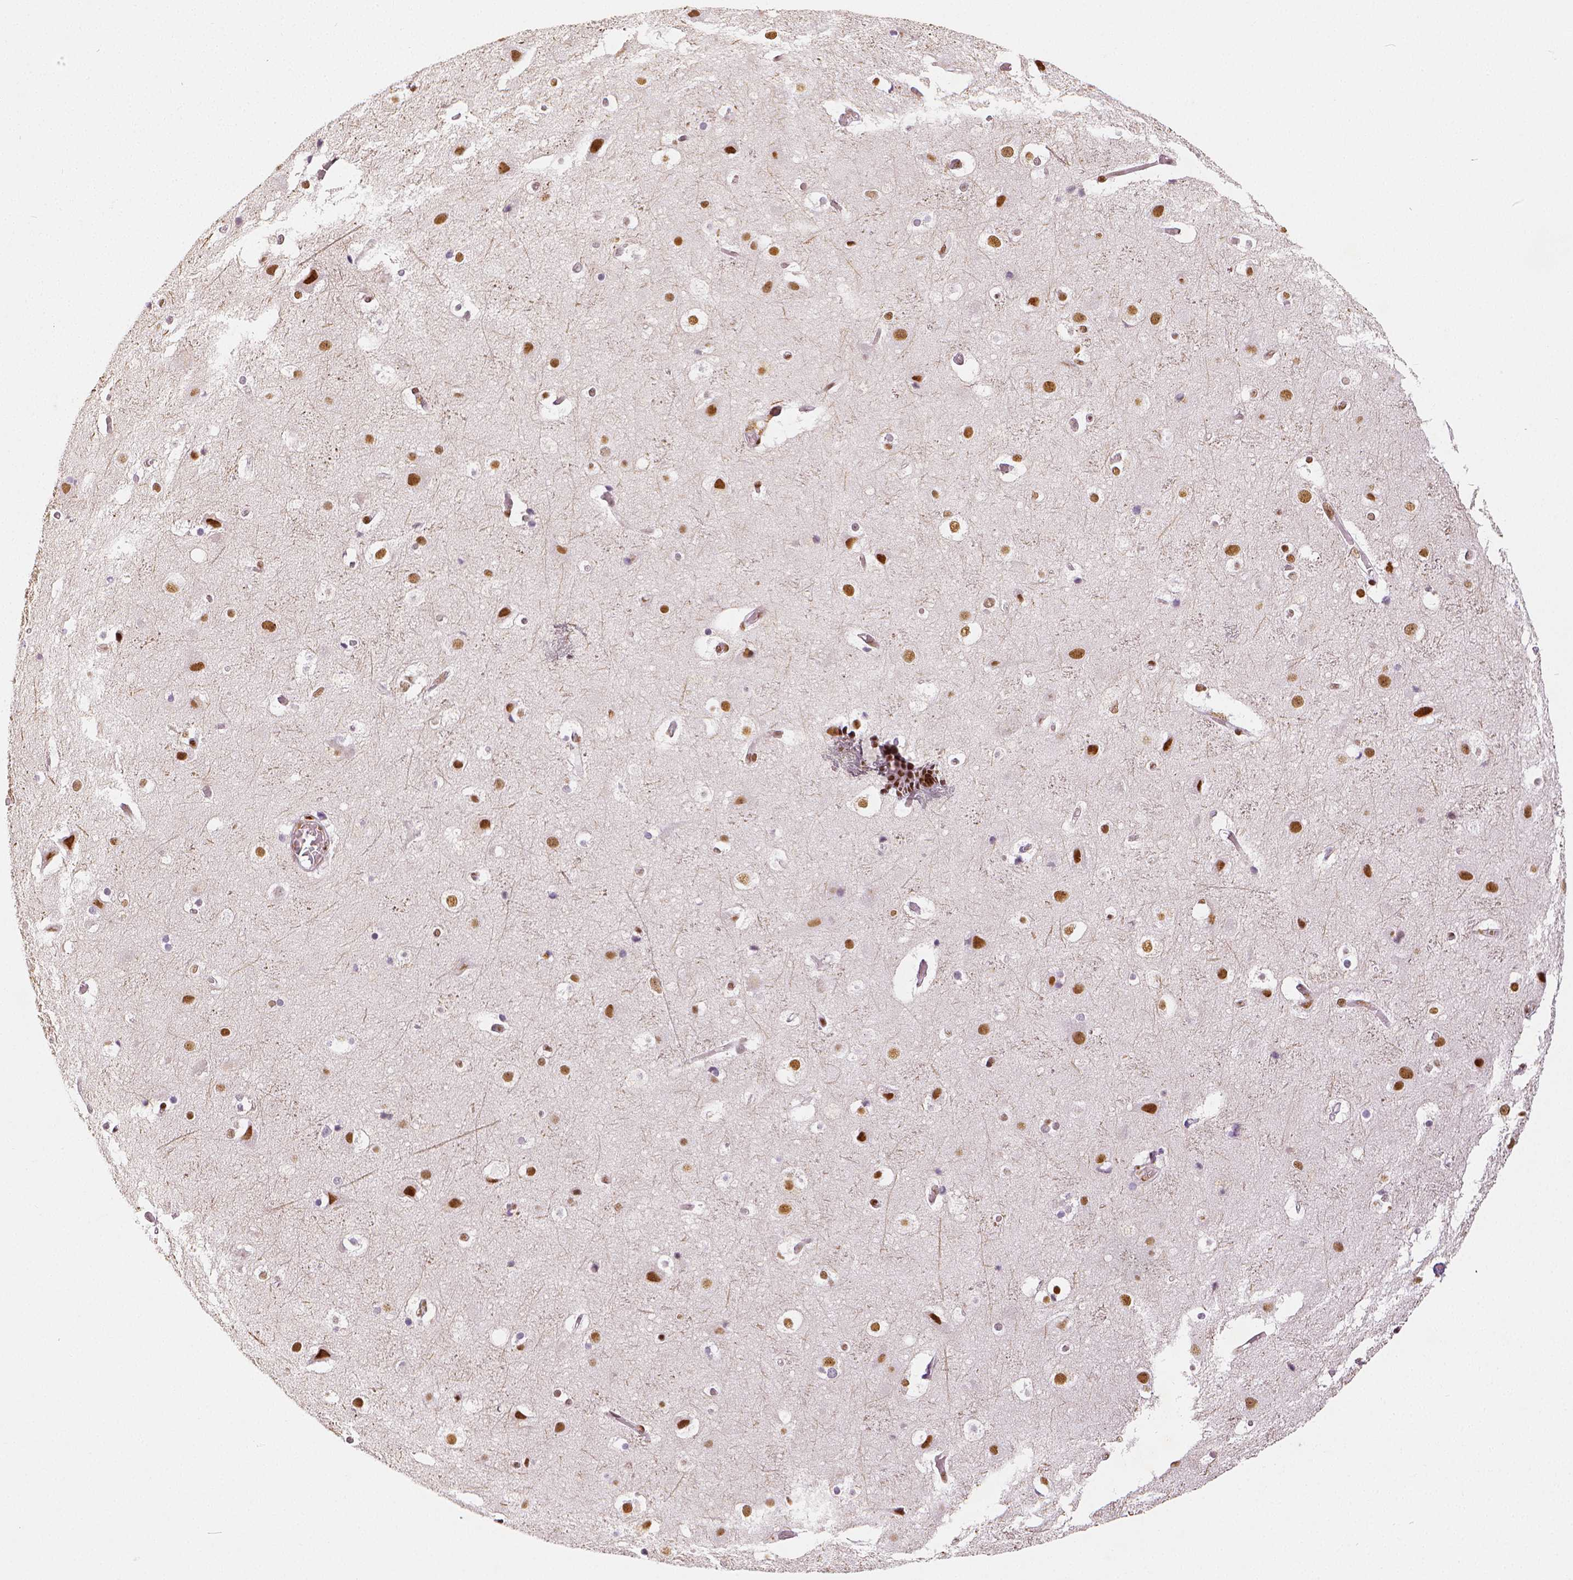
{"staining": {"intensity": "moderate", "quantity": ">75%", "location": "nuclear"}, "tissue": "cerebral cortex", "cell_type": "Endothelial cells", "image_type": "normal", "snomed": [{"axis": "morphology", "description": "Normal tissue, NOS"}, {"axis": "topography", "description": "Cerebral cortex"}], "caption": "Endothelial cells show medium levels of moderate nuclear expression in about >75% of cells in benign cerebral cortex.", "gene": "KDM5B", "patient": {"sex": "female", "age": 52}}